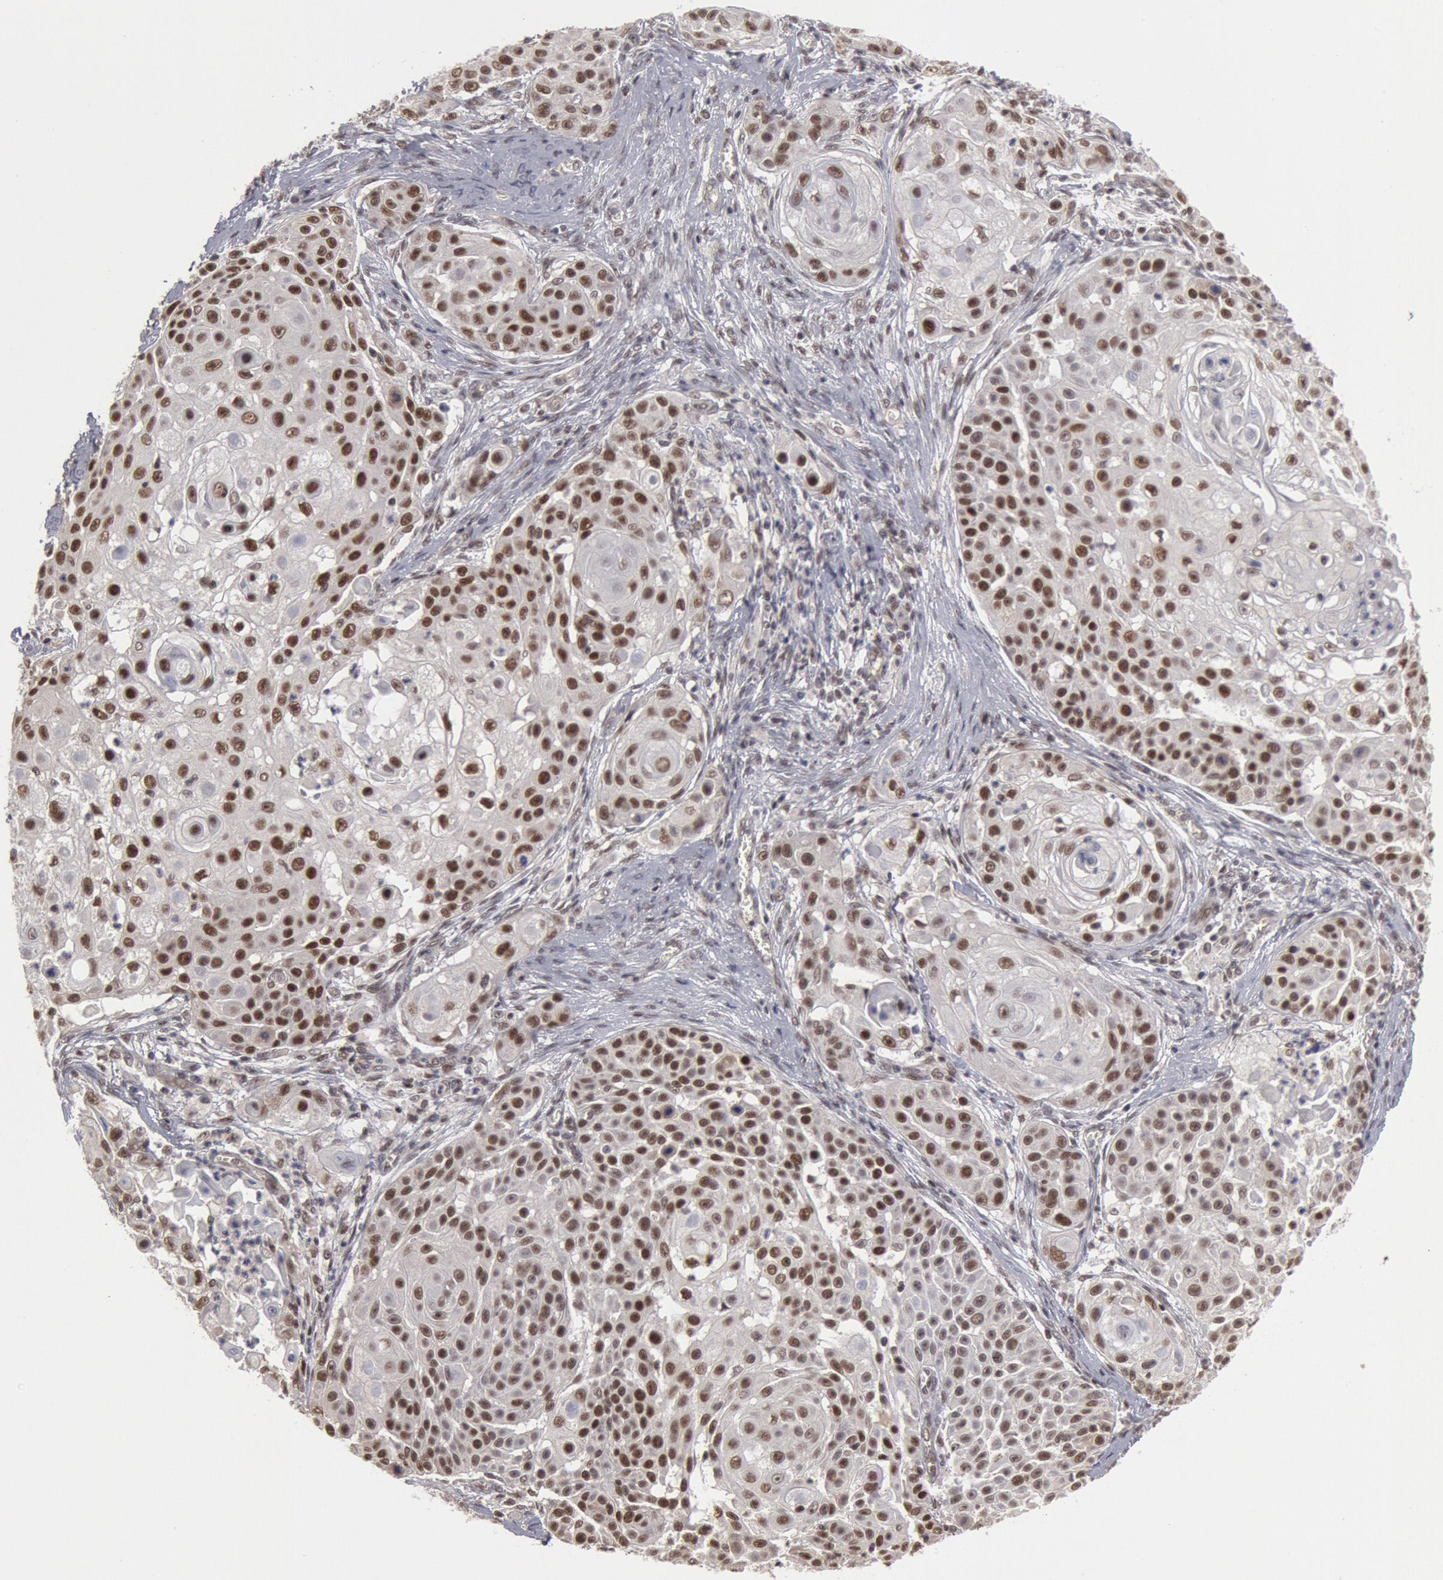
{"staining": {"intensity": "moderate", "quantity": "25%-75%", "location": "nuclear"}, "tissue": "skin cancer", "cell_type": "Tumor cells", "image_type": "cancer", "snomed": [{"axis": "morphology", "description": "Squamous cell carcinoma, NOS"}, {"axis": "topography", "description": "Skin"}], "caption": "Immunohistochemistry (IHC) (DAB) staining of human skin cancer (squamous cell carcinoma) reveals moderate nuclear protein expression in approximately 25%-75% of tumor cells. (brown staining indicates protein expression, while blue staining denotes nuclei).", "gene": "PPP4R3B", "patient": {"sex": "female", "age": 57}}